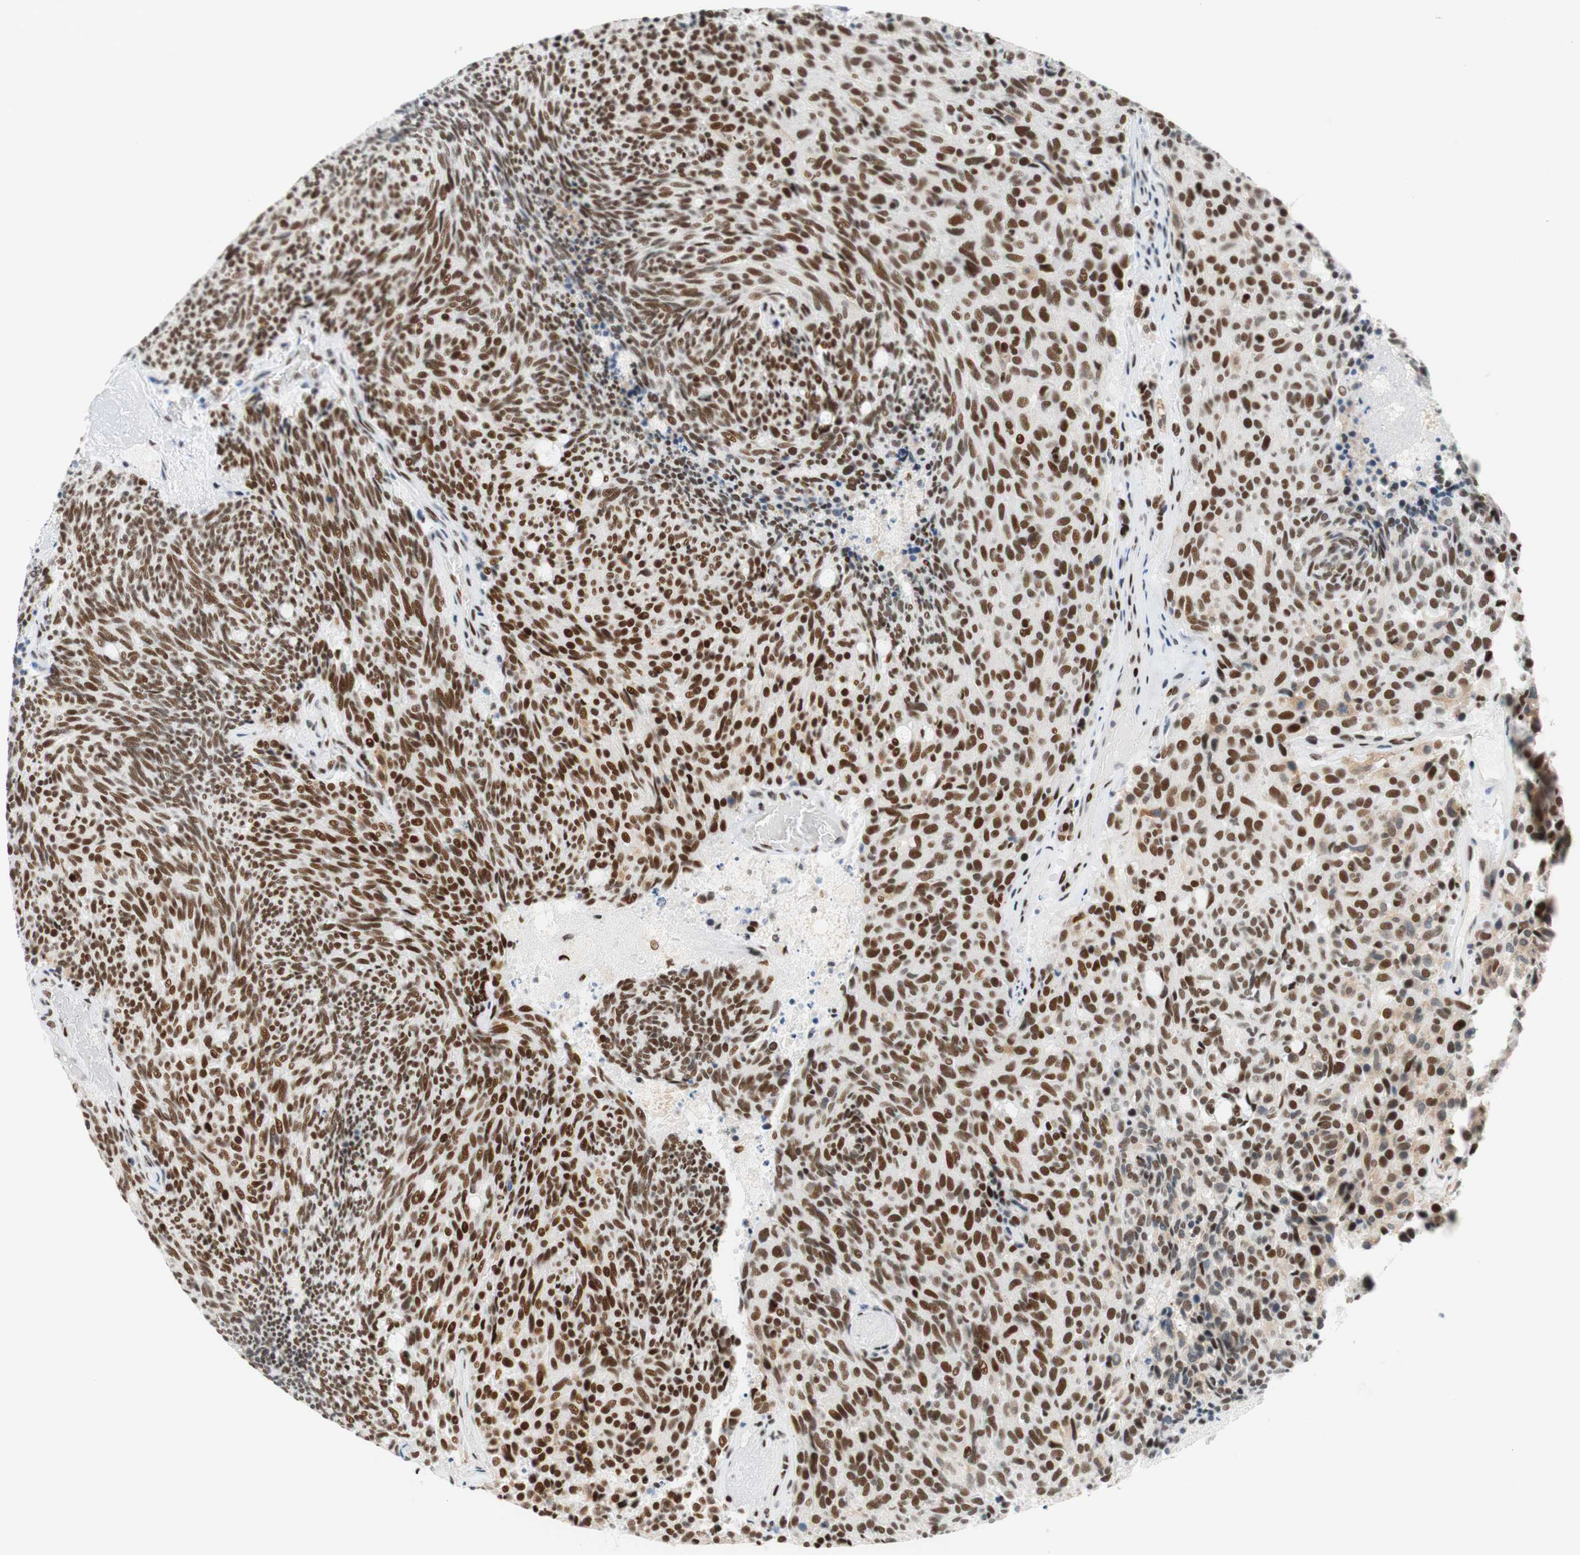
{"staining": {"intensity": "moderate", "quantity": ">75%", "location": "nuclear"}, "tissue": "carcinoid", "cell_type": "Tumor cells", "image_type": "cancer", "snomed": [{"axis": "morphology", "description": "Carcinoid, malignant, NOS"}, {"axis": "topography", "description": "Pancreas"}], "caption": "Immunohistochemical staining of human malignant carcinoid reveals medium levels of moderate nuclear positivity in about >75% of tumor cells.", "gene": "RNF20", "patient": {"sex": "female", "age": 54}}